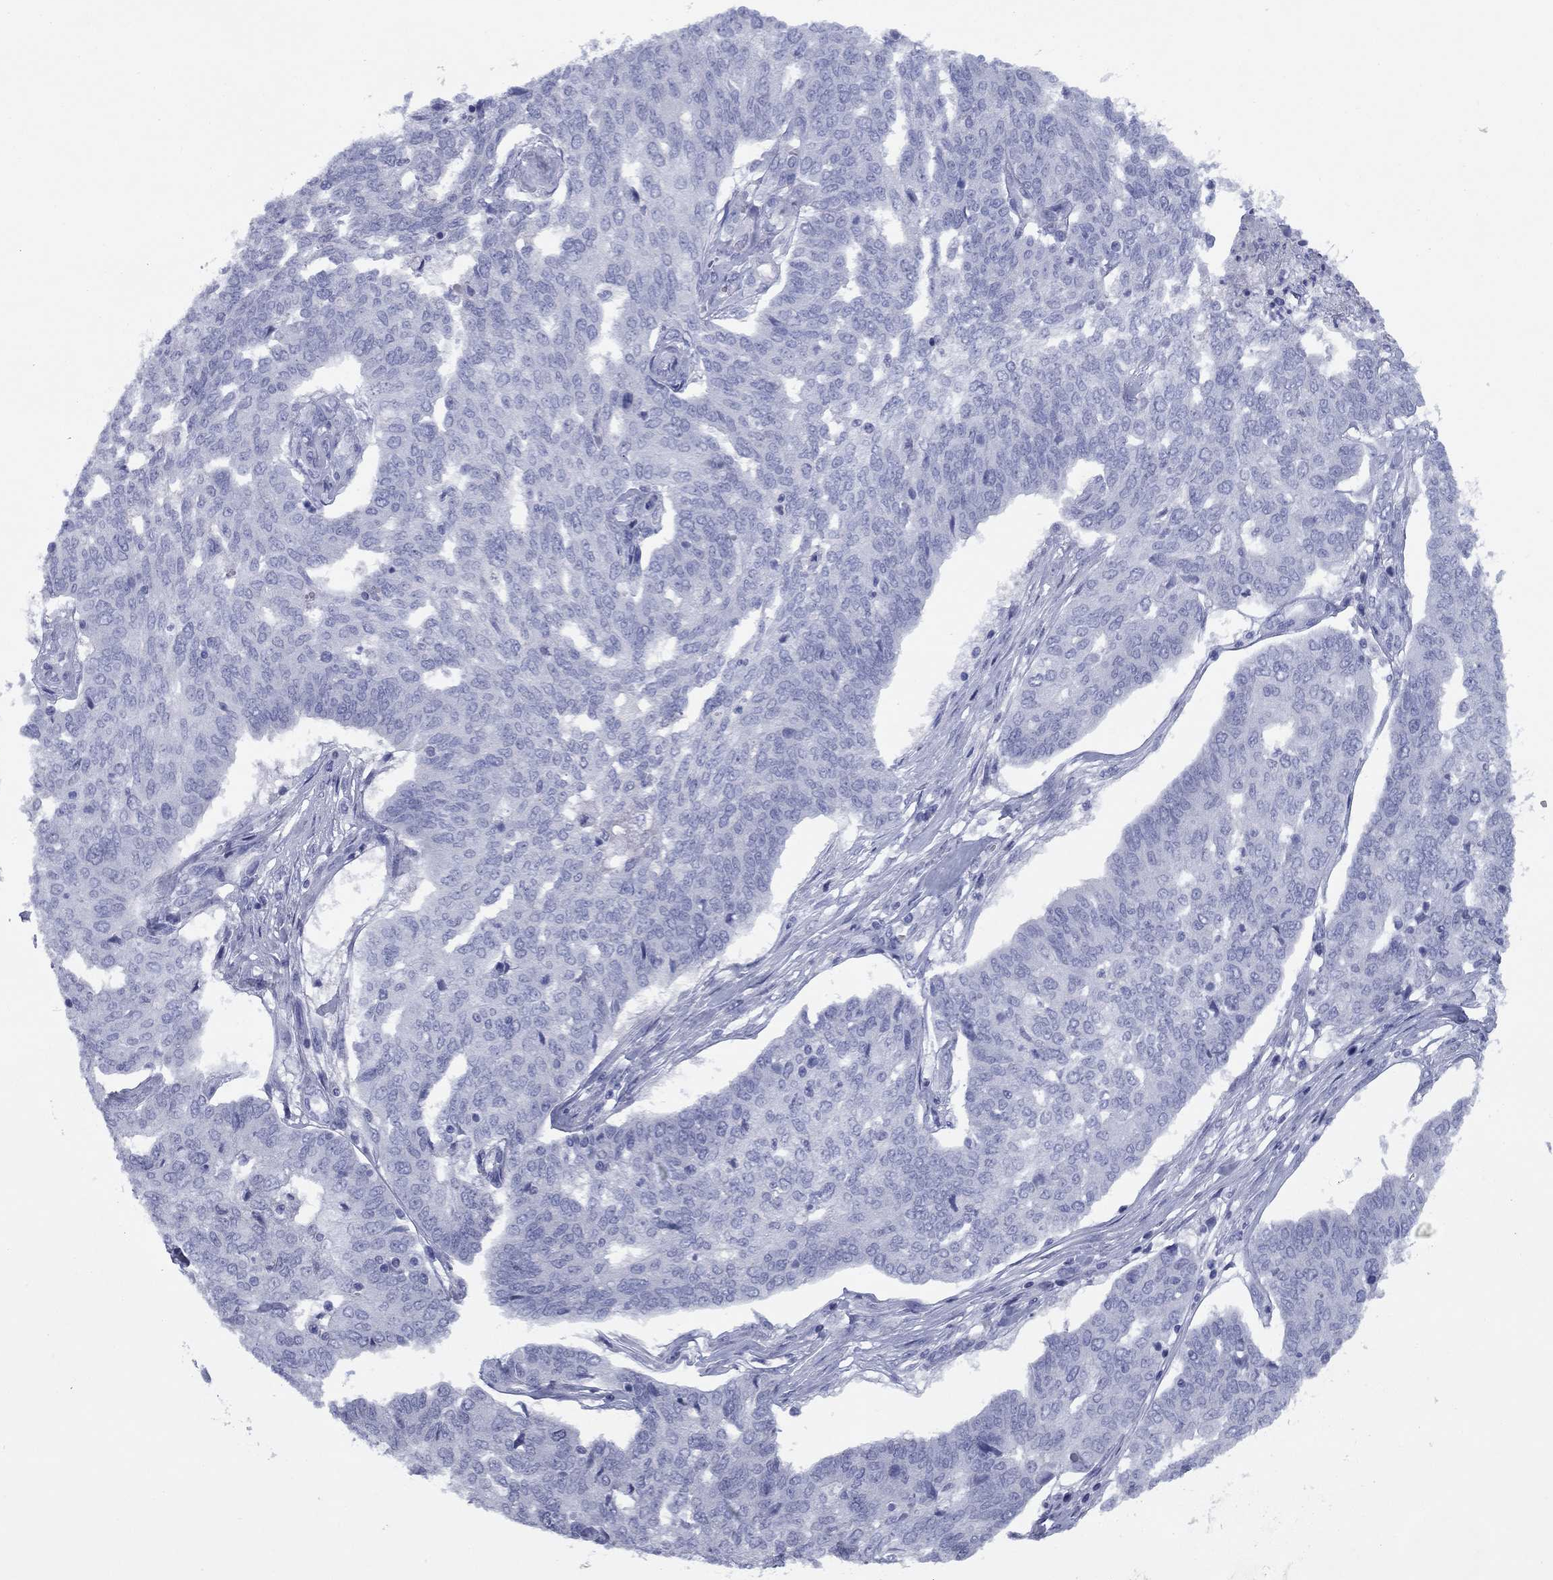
{"staining": {"intensity": "negative", "quantity": "none", "location": "none"}, "tissue": "ovarian cancer", "cell_type": "Tumor cells", "image_type": "cancer", "snomed": [{"axis": "morphology", "description": "Cystadenocarcinoma, serous, NOS"}, {"axis": "topography", "description": "Ovary"}], "caption": "Ovarian cancer (serous cystadenocarcinoma) stained for a protein using immunohistochemistry exhibits no staining tumor cells.", "gene": "NPPA", "patient": {"sex": "female", "age": 67}}